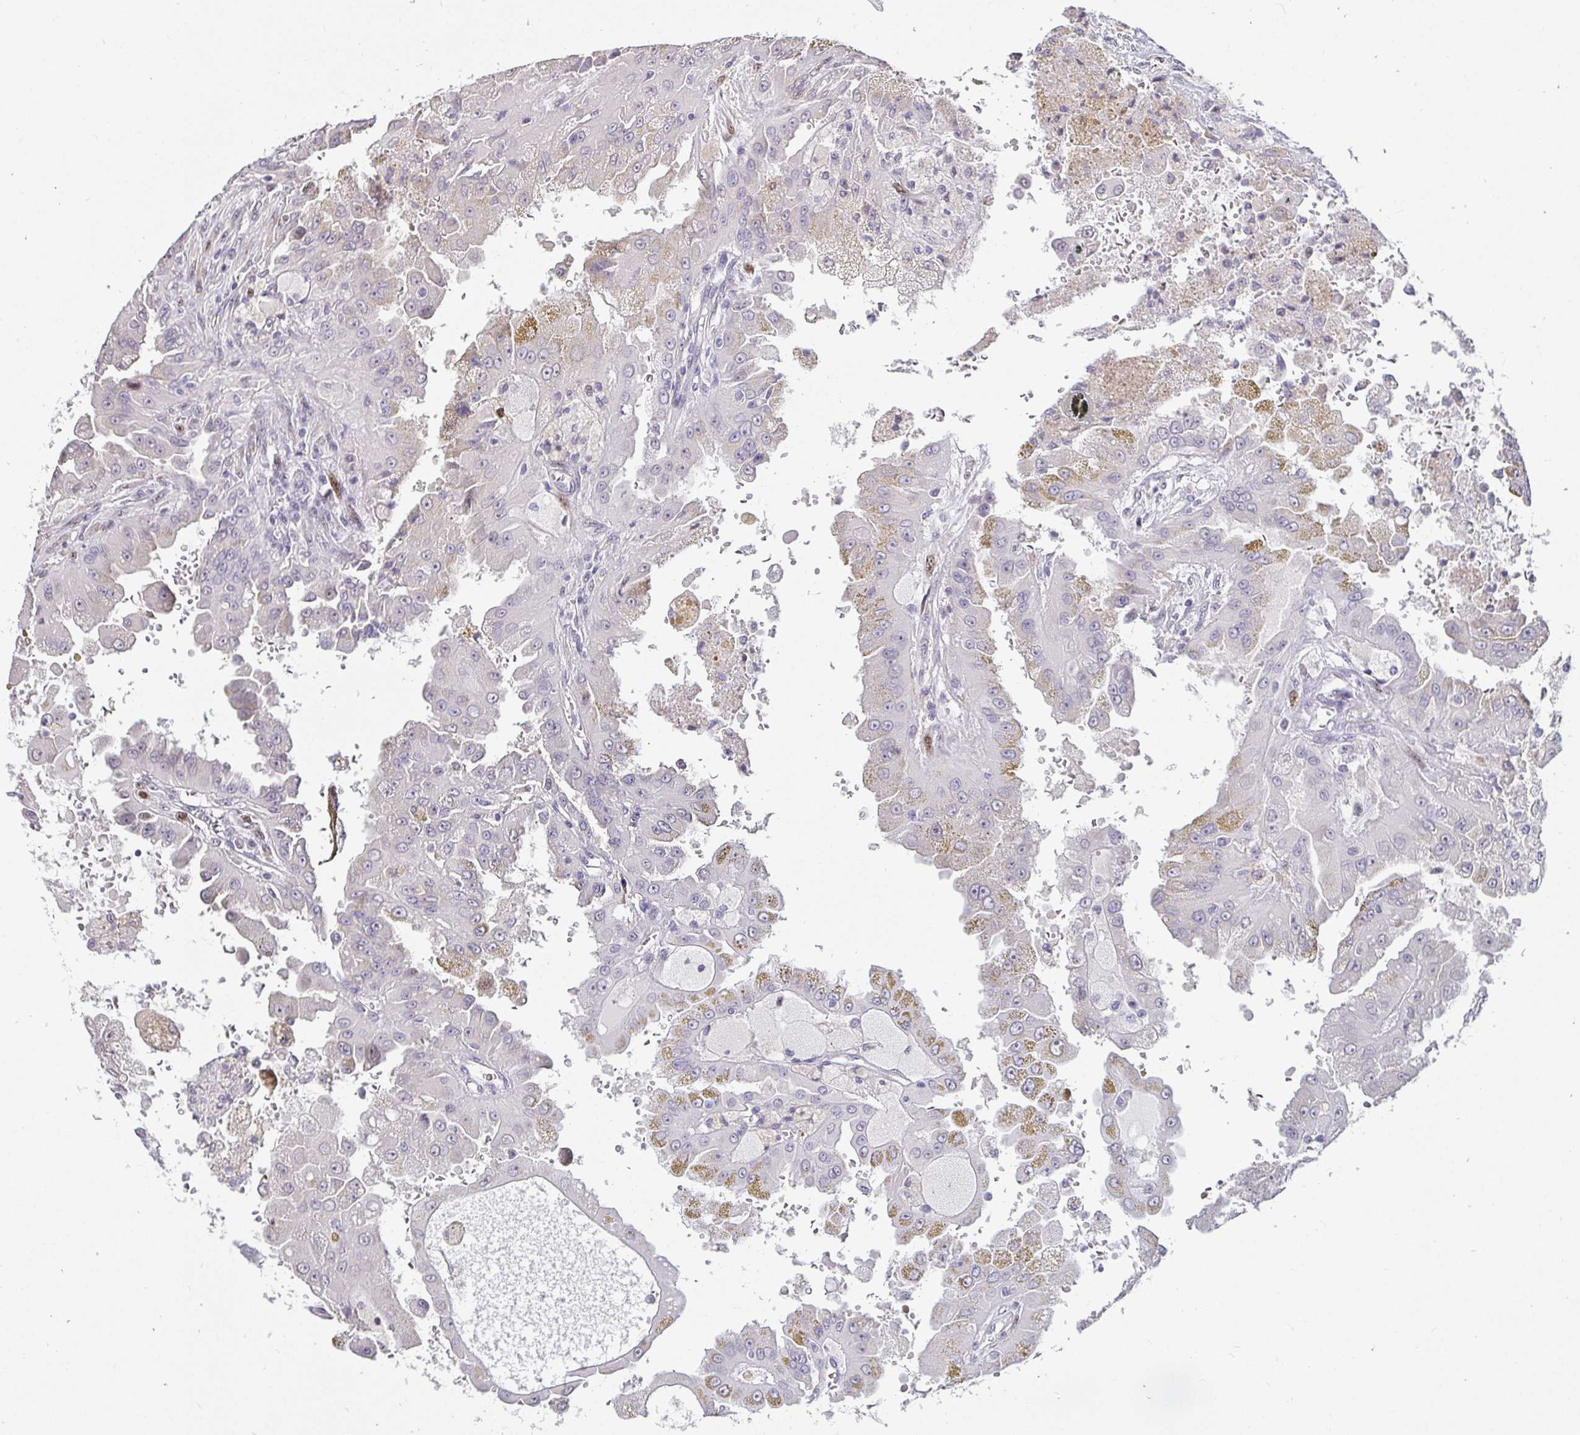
{"staining": {"intensity": "negative", "quantity": "none", "location": "none"}, "tissue": "renal cancer", "cell_type": "Tumor cells", "image_type": "cancer", "snomed": [{"axis": "morphology", "description": "Adenocarcinoma, NOS"}, {"axis": "topography", "description": "Kidney"}], "caption": "Immunohistochemistry (IHC) photomicrograph of neoplastic tissue: adenocarcinoma (renal) stained with DAB reveals no significant protein expression in tumor cells.", "gene": "ANLN", "patient": {"sex": "male", "age": 58}}